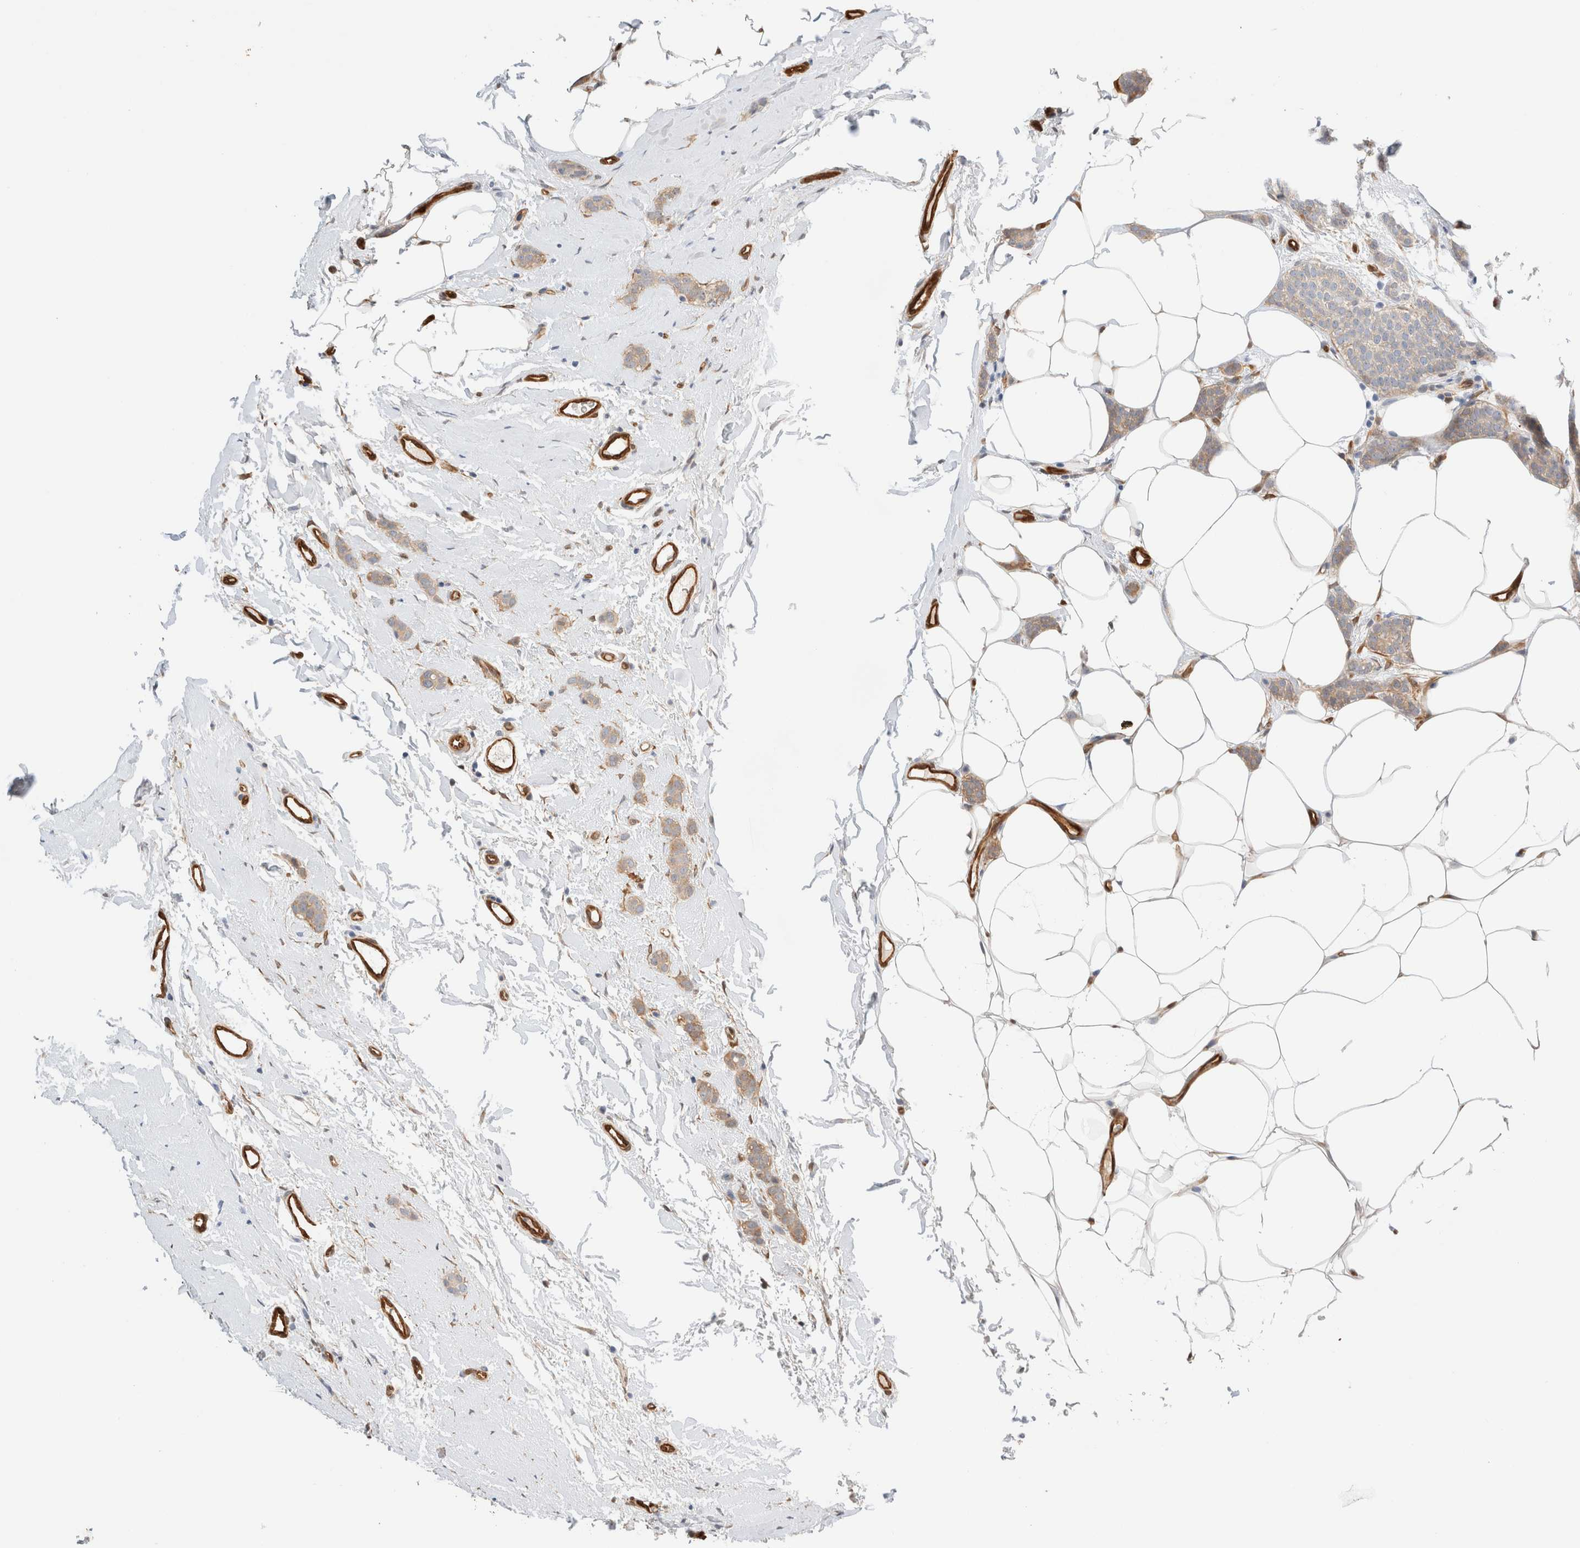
{"staining": {"intensity": "strong", "quantity": "25%-75%", "location": "cytoplasmic/membranous"}, "tissue": "breast cancer", "cell_type": "Tumor cells", "image_type": "cancer", "snomed": [{"axis": "morphology", "description": "Lobular carcinoma"}, {"axis": "topography", "description": "Skin"}, {"axis": "topography", "description": "Breast"}], "caption": "Immunohistochemical staining of lobular carcinoma (breast) demonstrates high levels of strong cytoplasmic/membranous positivity in approximately 25%-75% of tumor cells.", "gene": "LMCD1", "patient": {"sex": "female", "age": 46}}